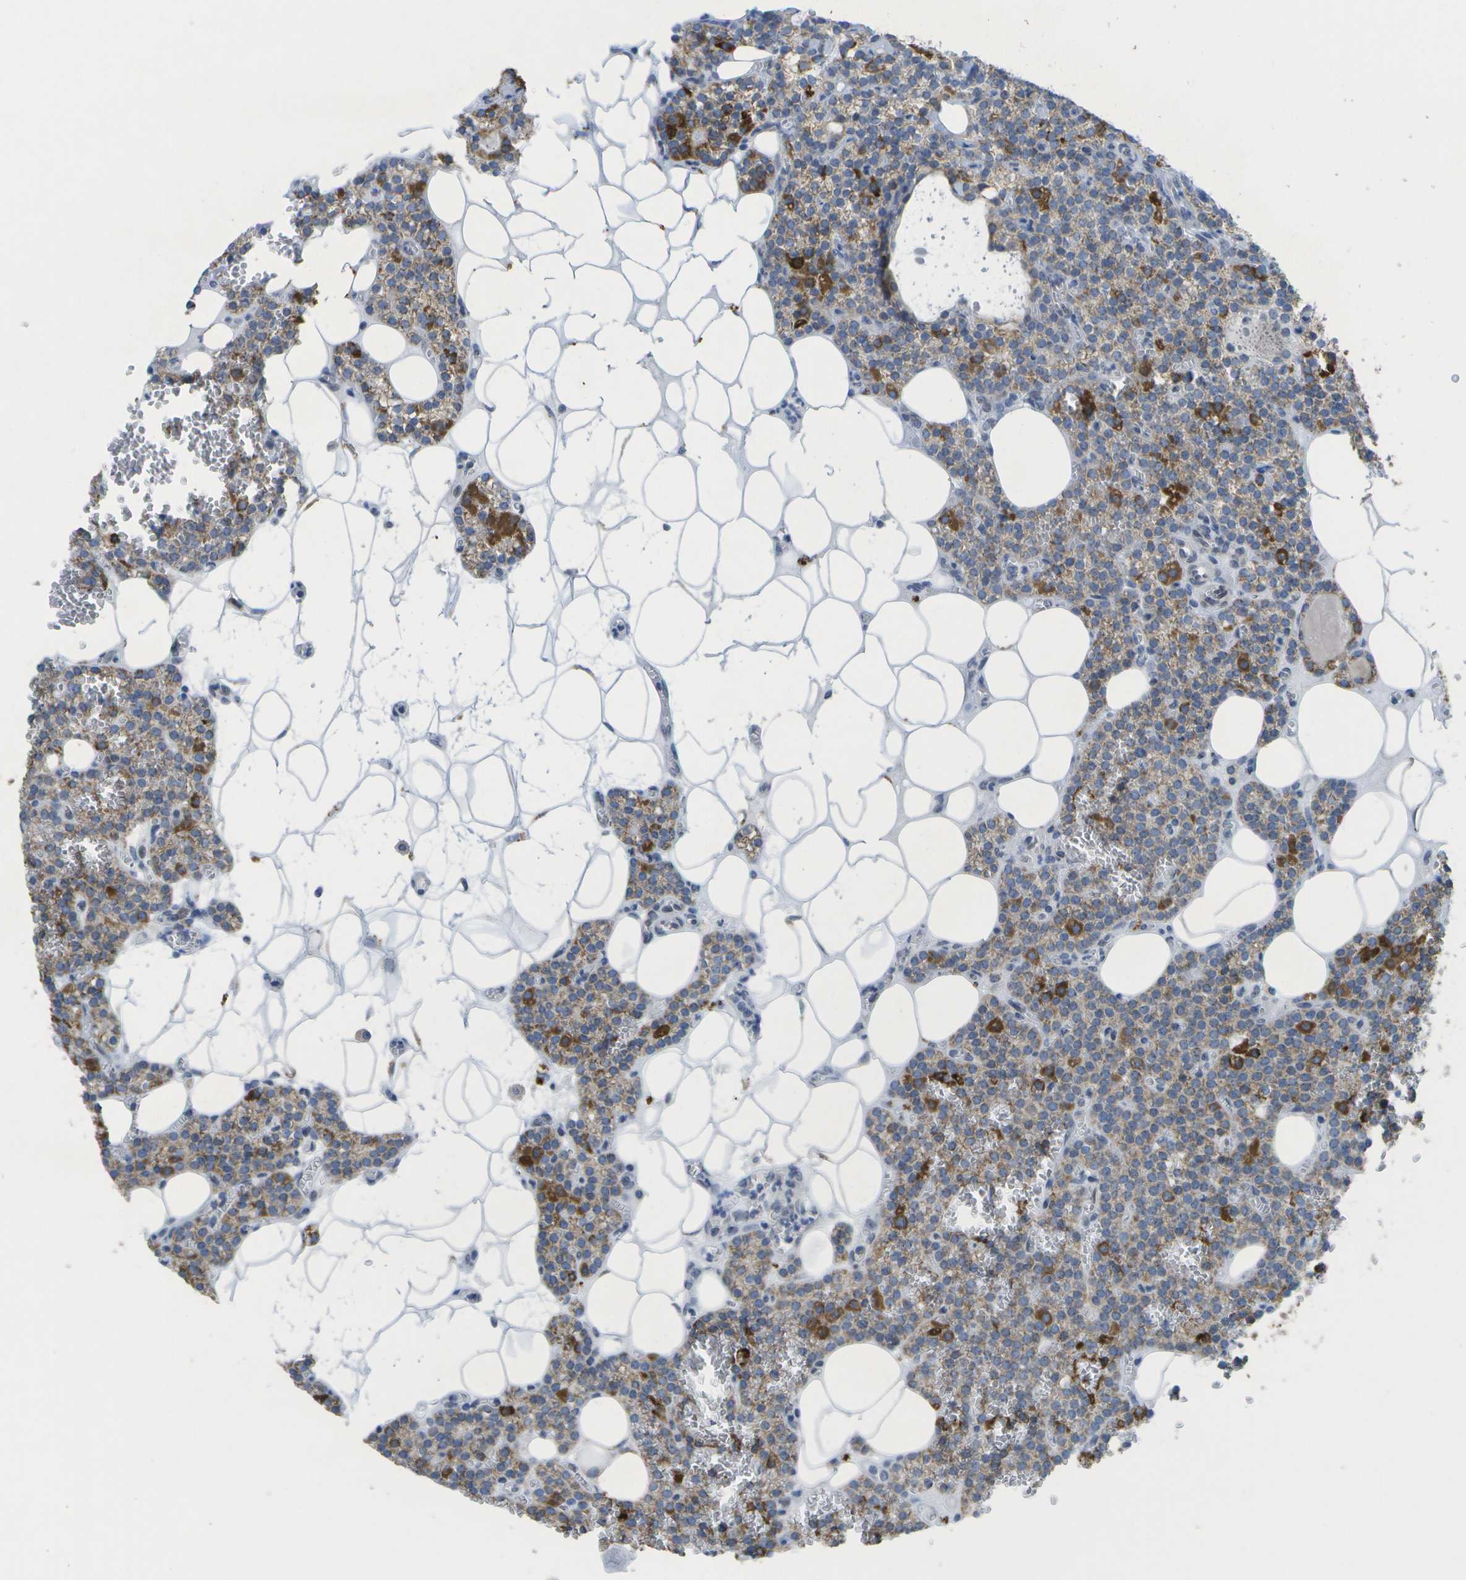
{"staining": {"intensity": "moderate", "quantity": "25%-75%", "location": "cytoplasmic/membranous"}, "tissue": "parathyroid gland", "cell_type": "Glandular cells", "image_type": "normal", "snomed": [{"axis": "morphology", "description": "Normal tissue, NOS"}, {"axis": "morphology", "description": "Adenoma, NOS"}, {"axis": "topography", "description": "Parathyroid gland"}], "caption": "IHC micrograph of benign parathyroid gland: human parathyroid gland stained using immunohistochemistry (IHC) displays medium levels of moderate protein expression localized specifically in the cytoplasmic/membranous of glandular cells, appearing as a cytoplasmic/membranous brown color.", "gene": "TMEM223", "patient": {"sex": "female", "age": 58}}